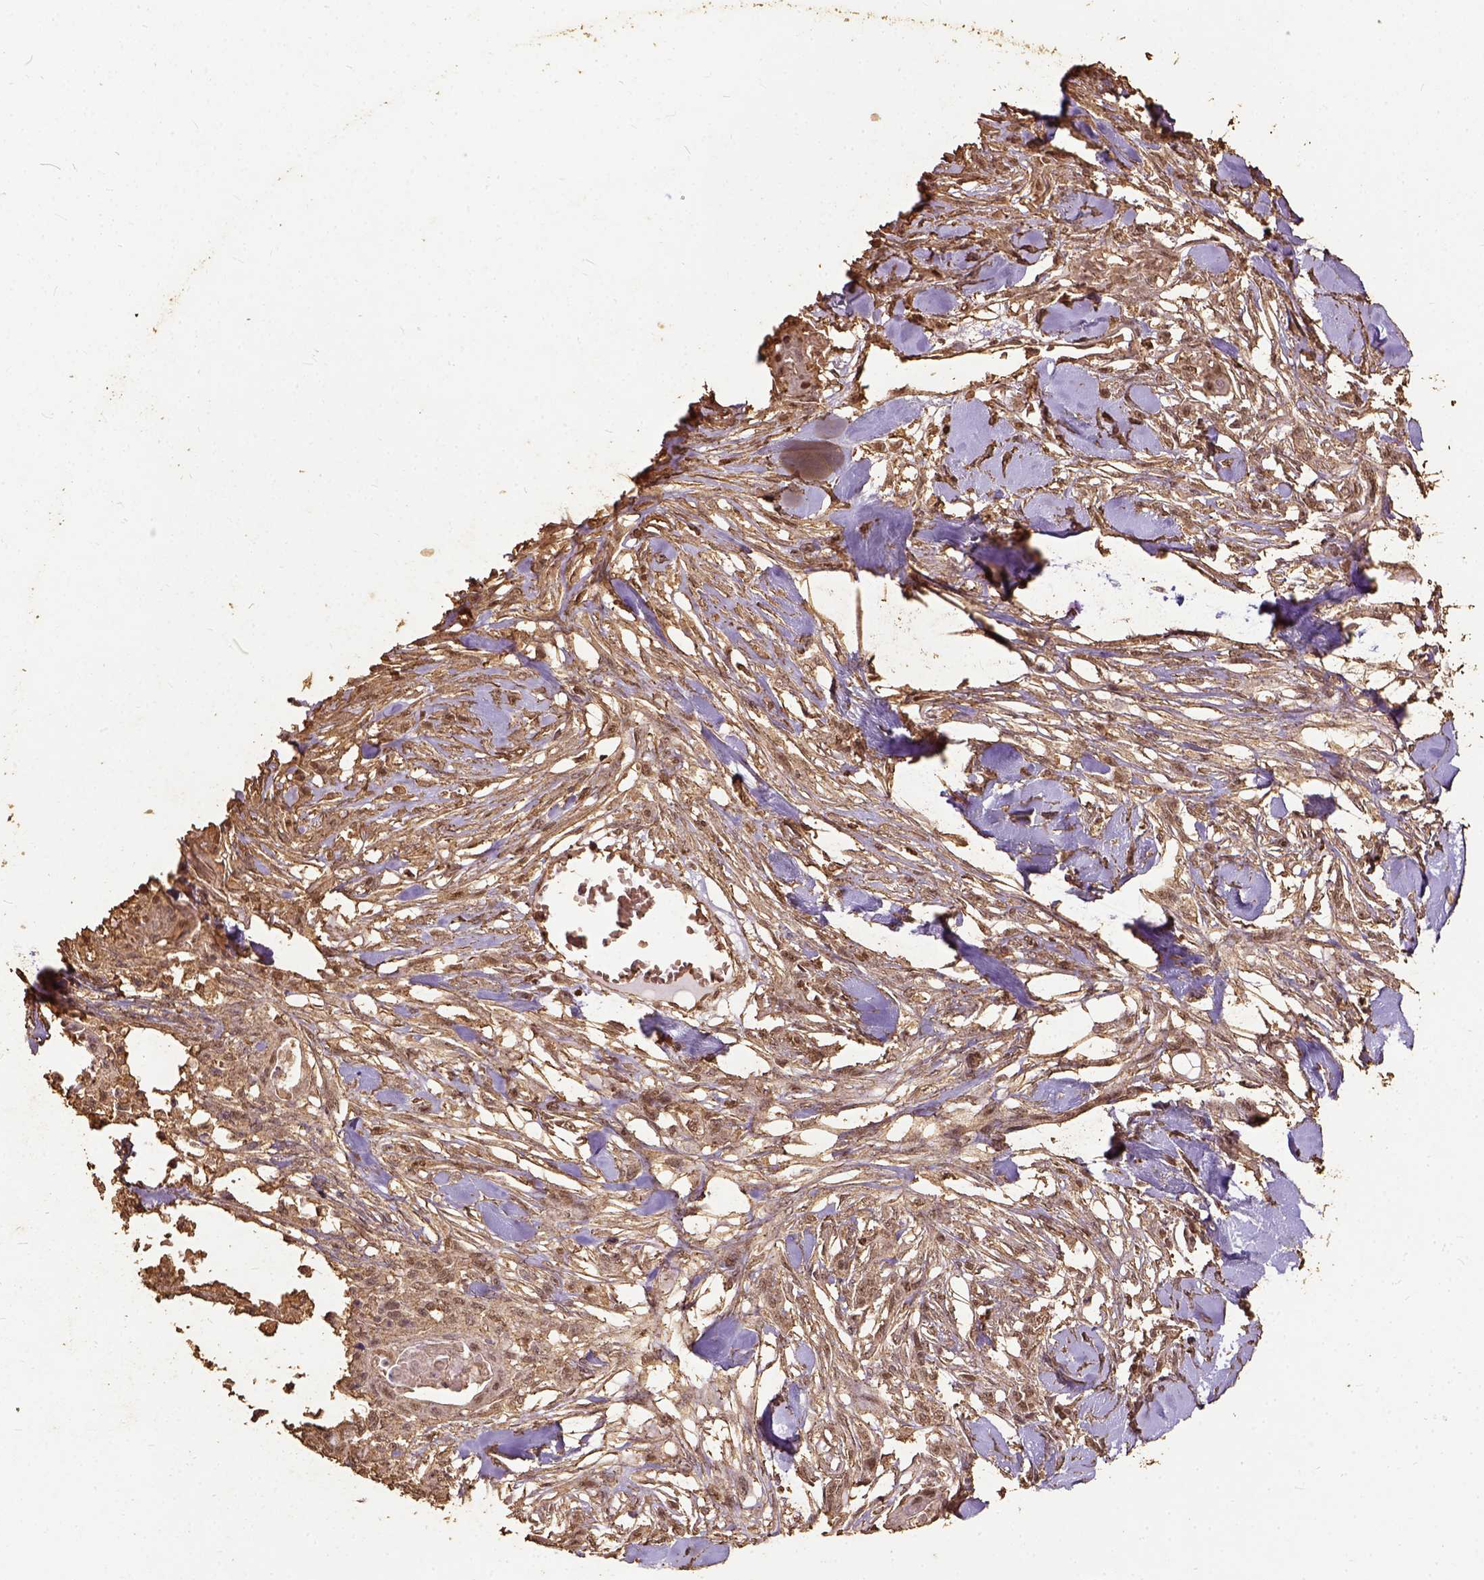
{"staining": {"intensity": "moderate", "quantity": ">75%", "location": "nuclear"}, "tissue": "skin cancer", "cell_type": "Tumor cells", "image_type": "cancer", "snomed": [{"axis": "morphology", "description": "Squamous cell carcinoma, NOS"}, {"axis": "topography", "description": "Skin"}], "caption": "About >75% of tumor cells in human squamous cell carcinoma (skin) display moderate nuclear protein staining as visualized by brown immunohistochemical staining.", "gene": "NACC1", "patient": {"sex": "male", "age": 79}}